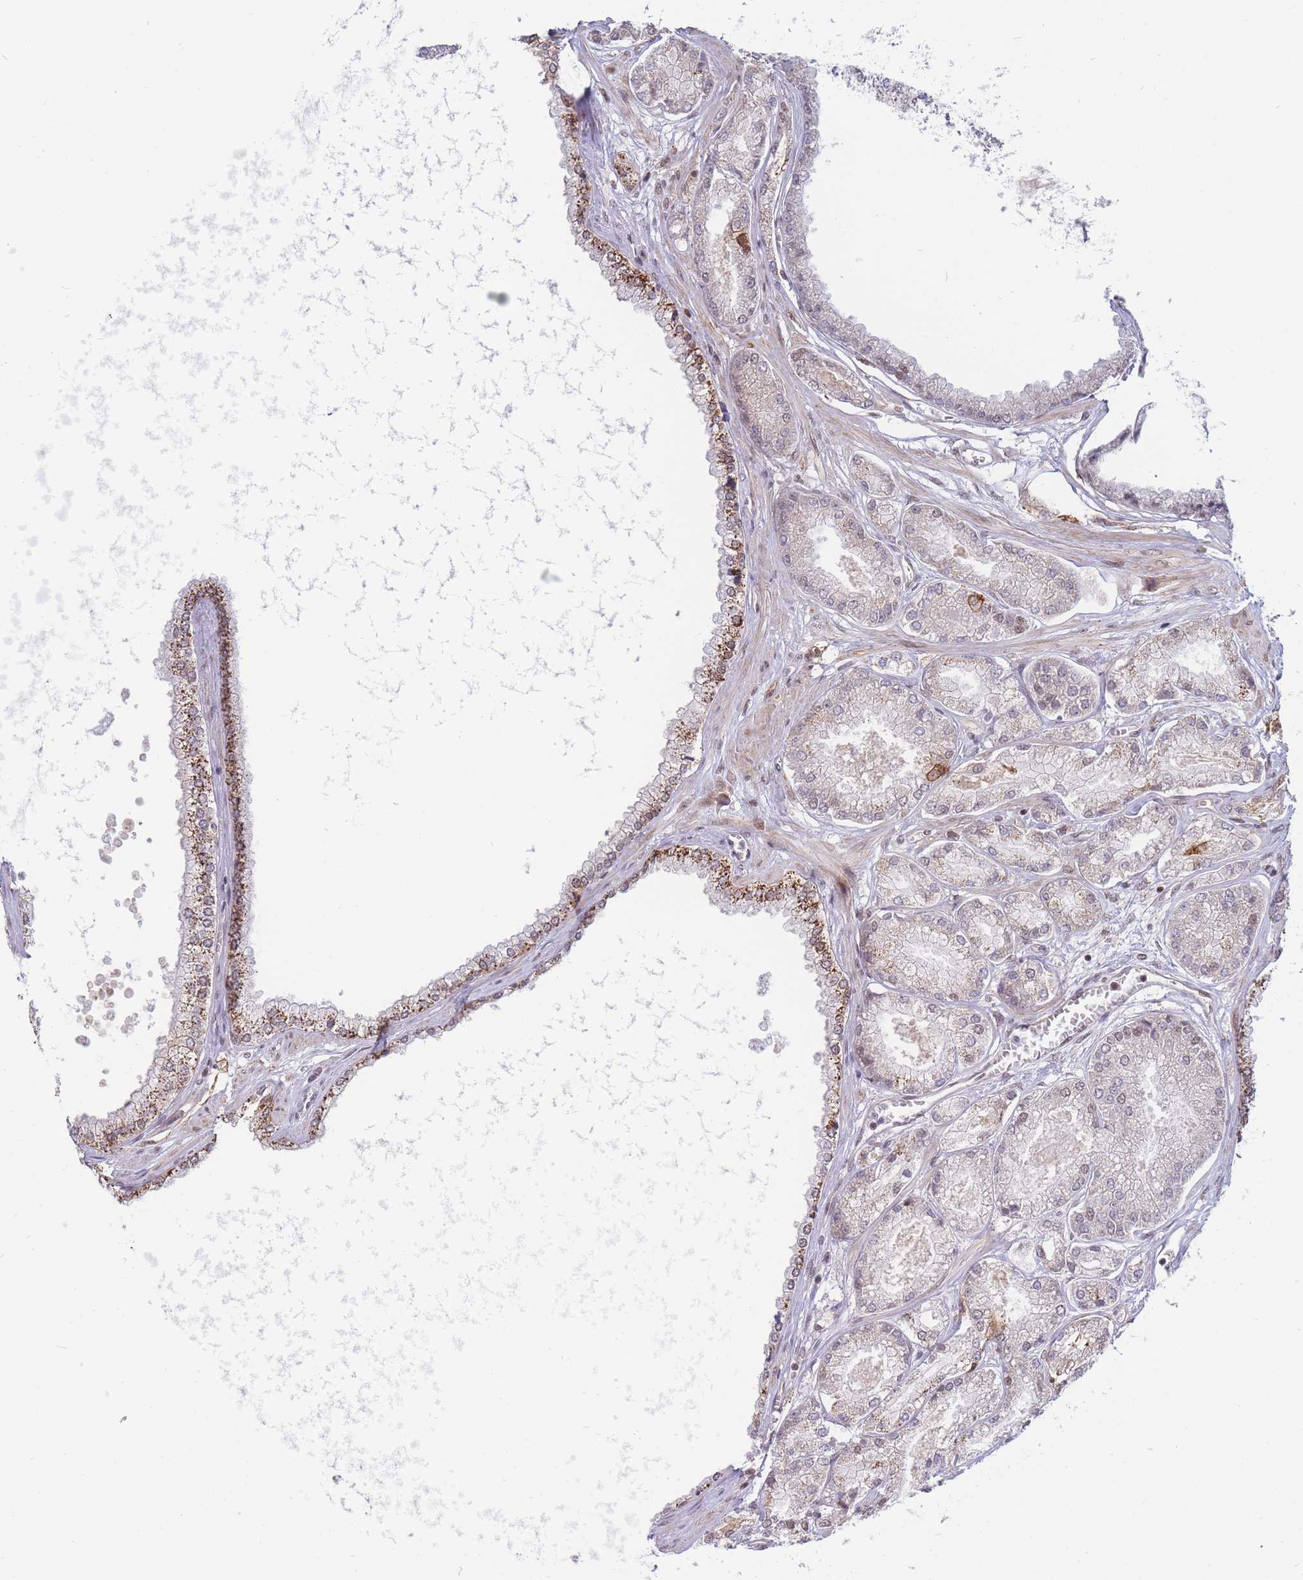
{"staining": {"intensity": "moderate", "quantity": "25%-75%", "location": "cytoplasmic/membranous,nuclear"}, "tissue": "prostate cancer", "cell_type": "Tumor cells", "image_type": "cancer", "snomed": [{"axis": "morphology", "description": "Adenocarcinoma, NOS"}, {"axis": "topography", "description": "Prostate and seminal vesicle, NOS"}], "caption": "Prostate adenocarcinoma was stained to show a protein in brown. There is medium levels of moderate cytoplasmic/membranous and nuclear staining in about 25%-75% of tumor cells.", "gene": "BOD1L1", "patient": {"sex": "male", "age": 76}}